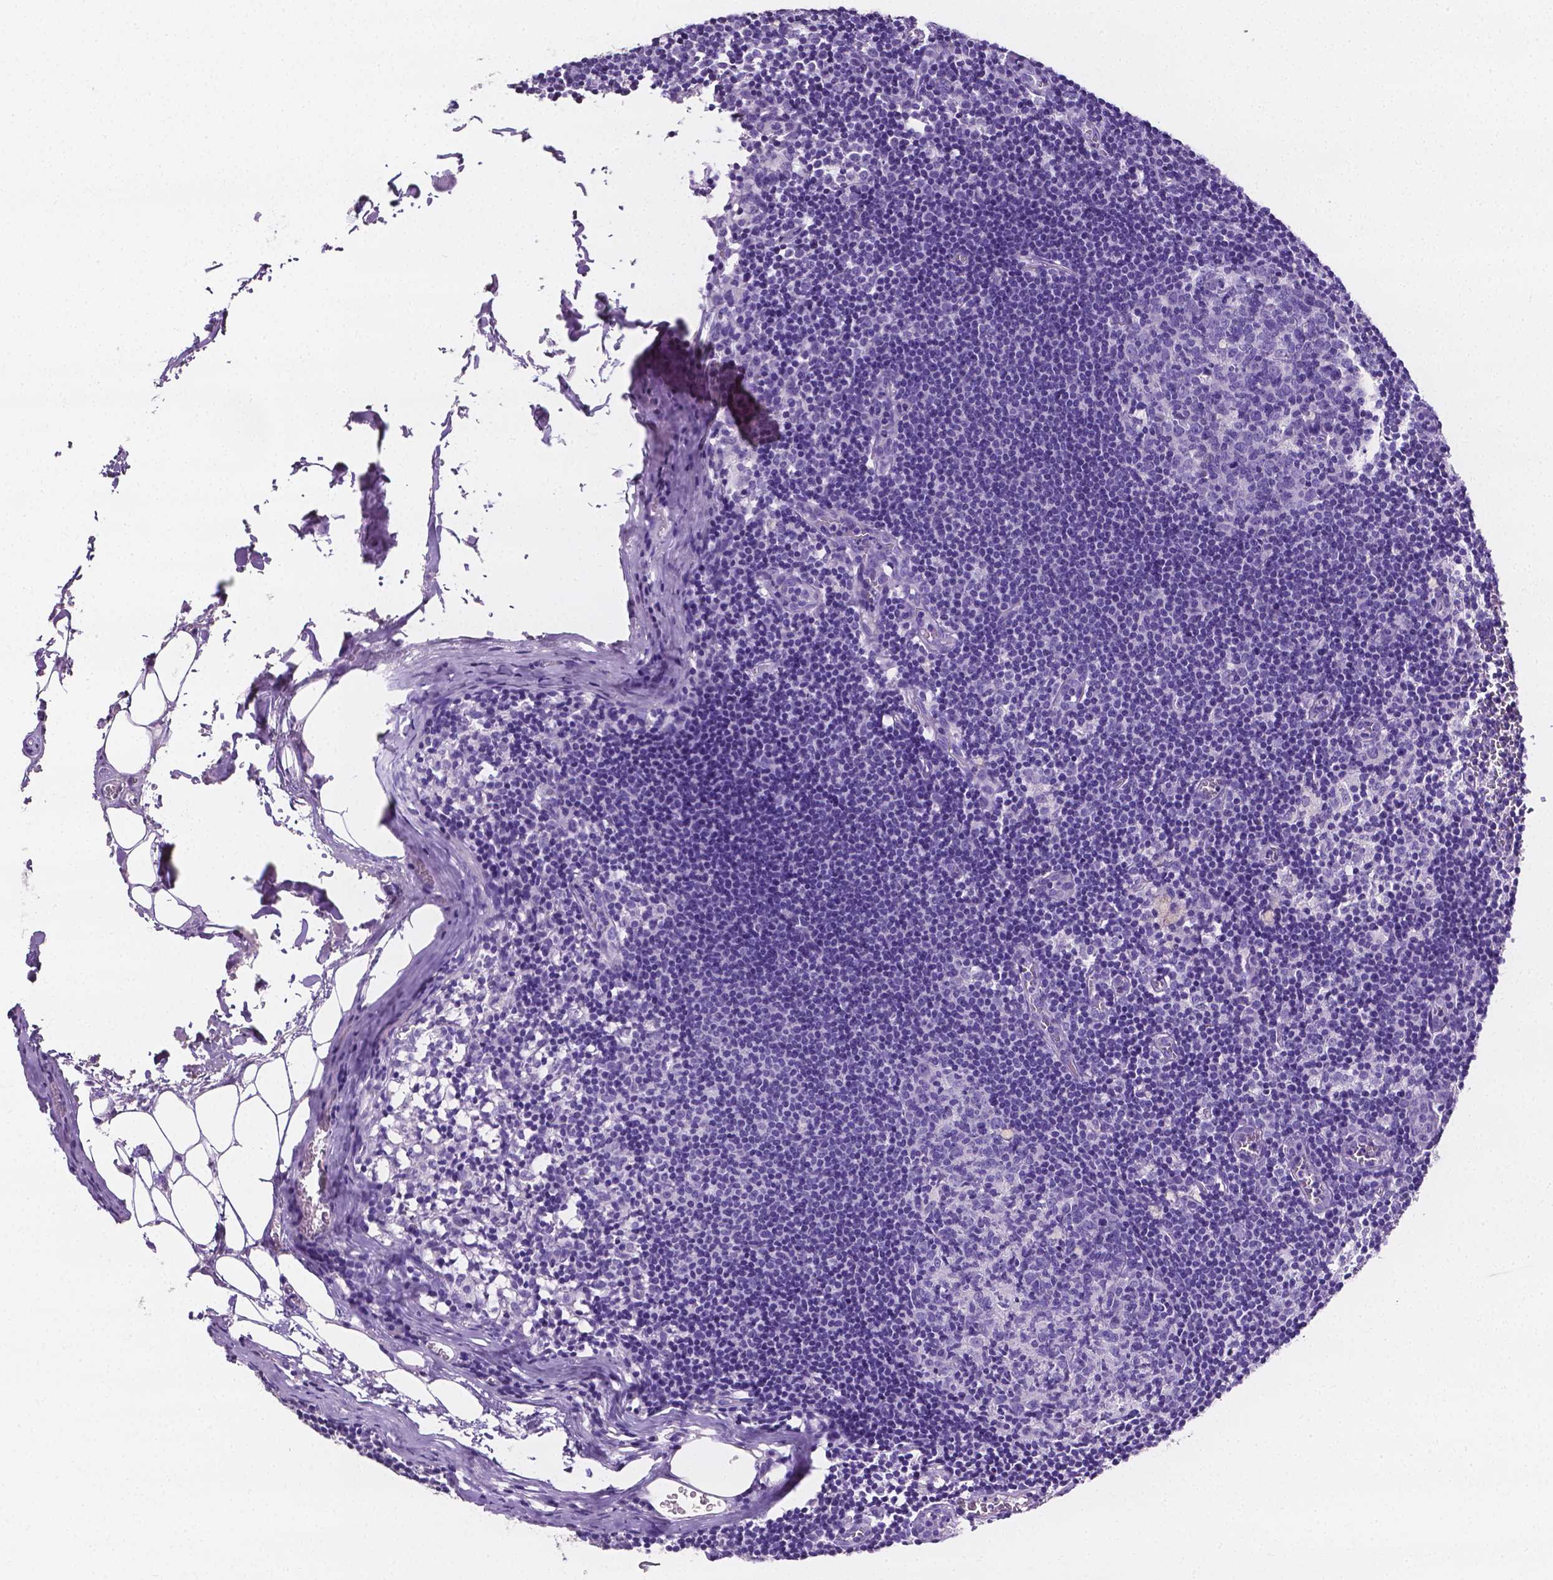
{"staining": {"intensity": "negative", "quantity": "none", "location": "none"}, "tissue": "lymph node", "cell_type": "Germinal center cells", "image_type": "normal", "snomed": [{"axis": "morphology", "description": "Normal tissue, NOS"}, {"axis": "topography", "description": "Lymph node"}], "caption": "This is an immunohistochemistry photomicrograph of benign human lymph node. There is no staining in germinal center cells.", "gene": "SLC22A2", "patient": {"sex": "female", "age": 52}}